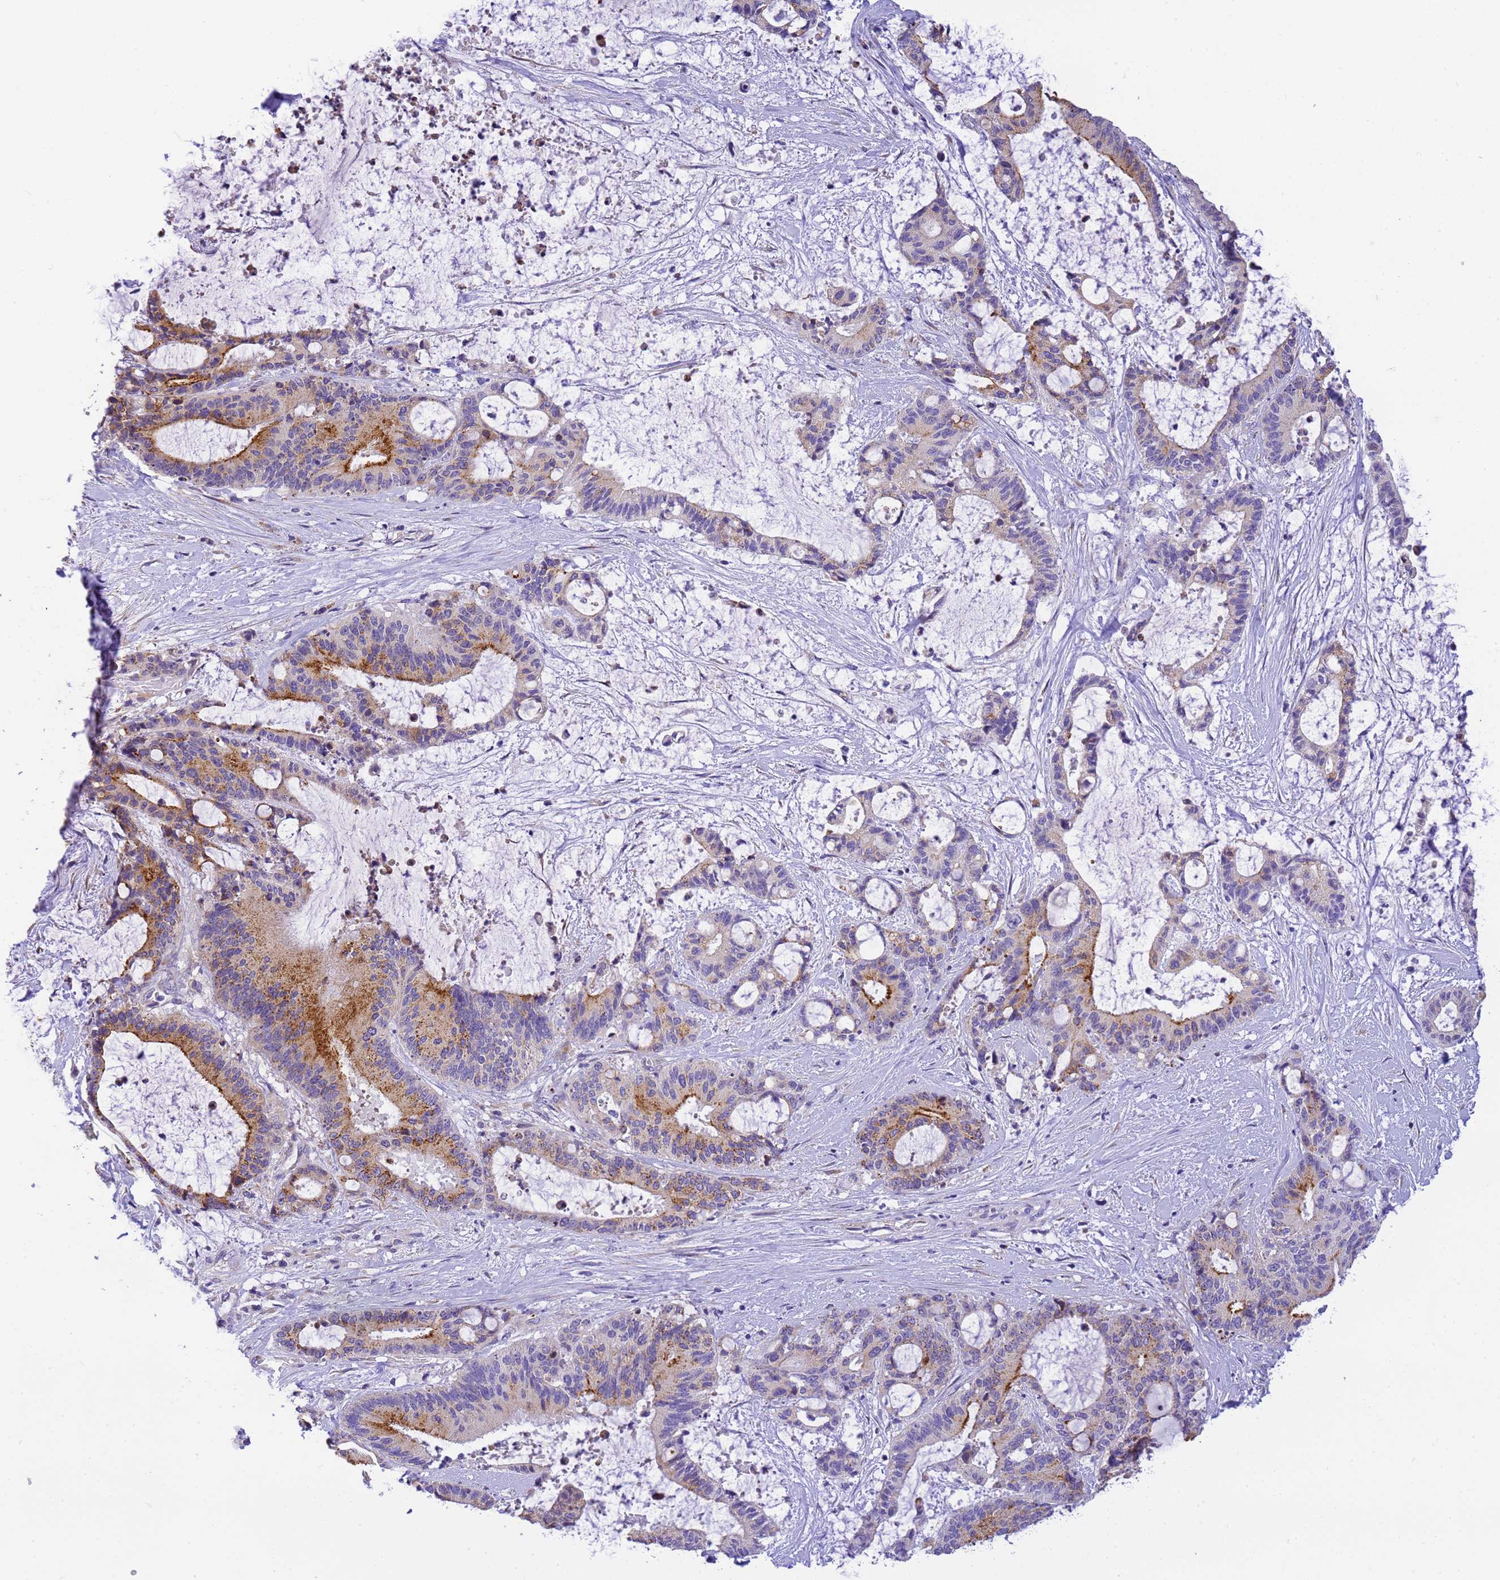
{"staining": {"intensity": "strong", "quantity": "25%-75%", "location": "cytoplasmic/membranous"}, "tissue": "liver cancer", "cell_type": "Tumor cells", "image_type": "cancer", "snomed": [{"axis": "morphology", "description": "Normal tissue, NOS"}, {"axis": "morphology", "description": "Cholangiocarcinoma"}, {"axis": "topography", "description": "Liver"}, {"axis": "topography", "description": "Peripheral nerve tissue"}], "caption": "A photomicrograph showing strong cytoplasmic/membranous positivity in about 25%-75% of tumor cells in liver cancer (cholangiocarcinoma), as visualized by brown immunohistochemical staining.", "gene": "RHBDD3", "patient": {"sex": "female", "age": 73}}